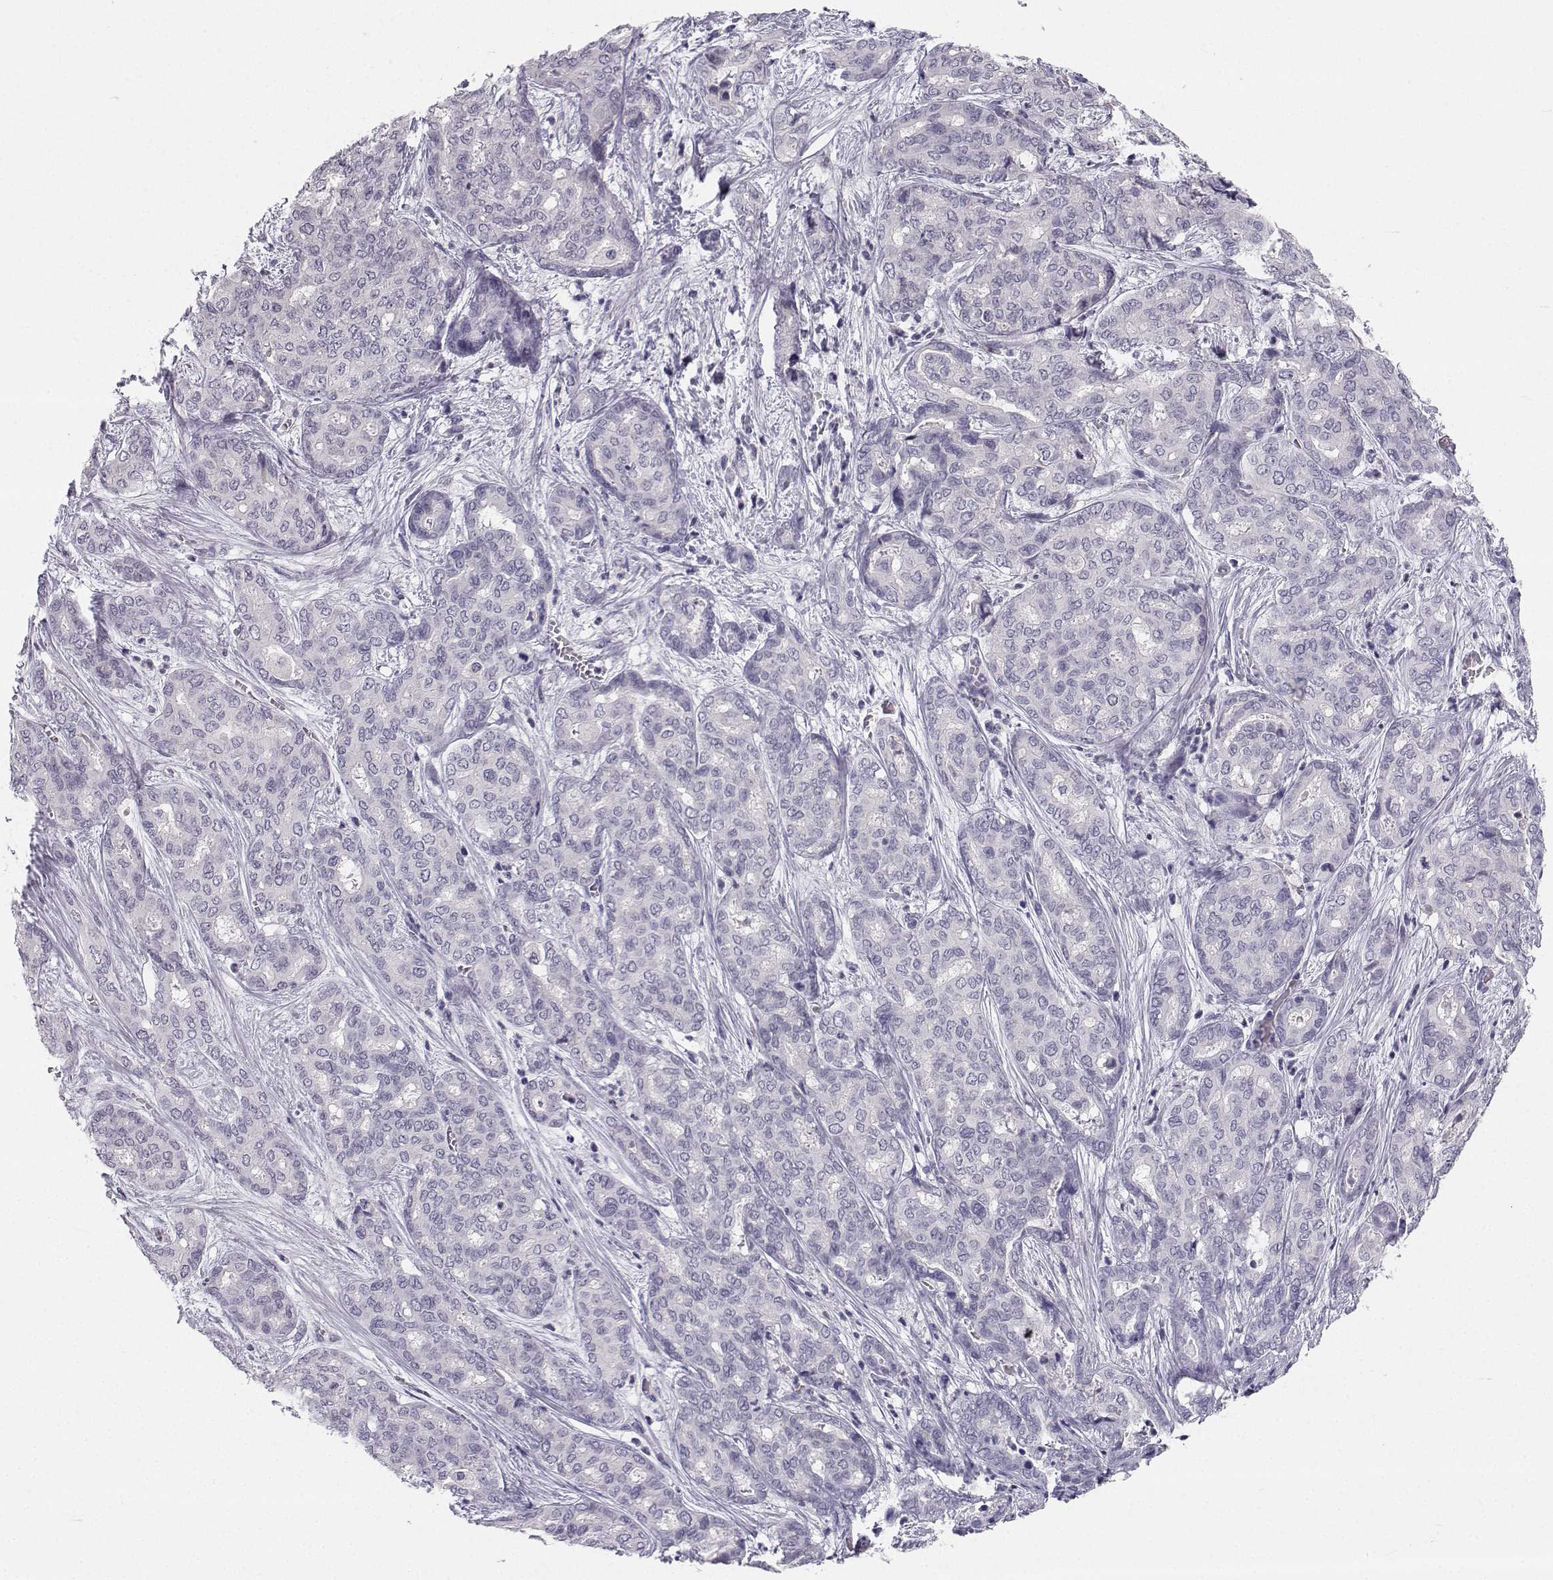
{"staining": {"intensity": "negative", "quantity": "none", "location": "none"}, "tissue": "liver cancer", "cell_type": "Tumor cells", "image_type": "cancer", "snomed": [{"axis": "morphology", "description": "Cholangiocarcinoma"}, {"axis": "topography", "description": "Liver"}], "caption": "The micrograph reveals no significant expression in tumor cells of cholangiocarcinoma (liver).", "gene": "SYCE1", "patient": {"sex": "female", "age": 64}}